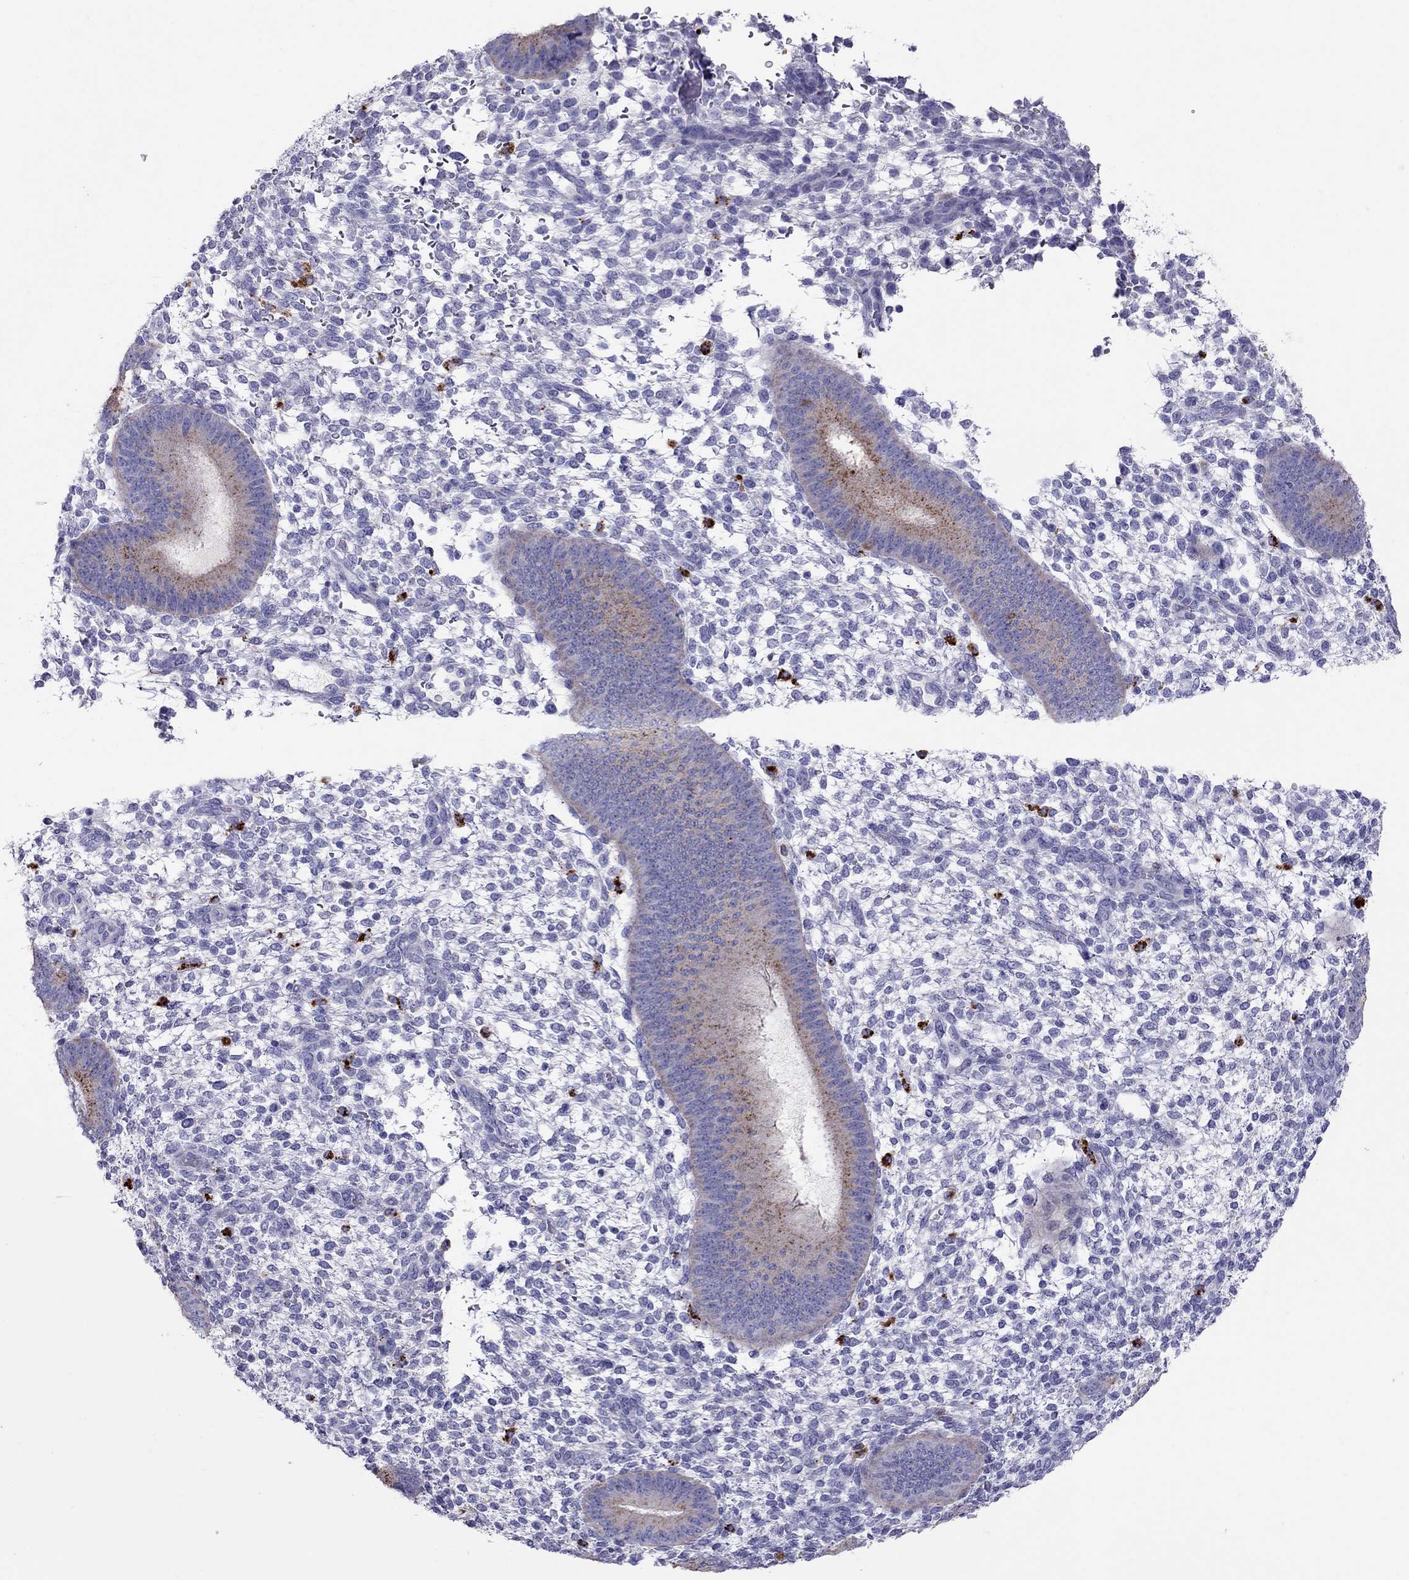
{"staining": {"intensity": "negative", "quantity": "none", "location": "none"}, "tissue": "endometrium", "cell_type": "Cells in endometrial stroma", "image_type": "normal", "snomed": [{"axis": "morphology", "description": "Normal tissue, NOS"}, {"axis": "topography", "description": "Endometrium"}], "caption": "Immunohistochemical staining of benign human endometrium demonstrates no significant expression in cells in endometrial stroma.", "gene": "CLPSL2", "patient": {"sex": "female", "age": 39}}